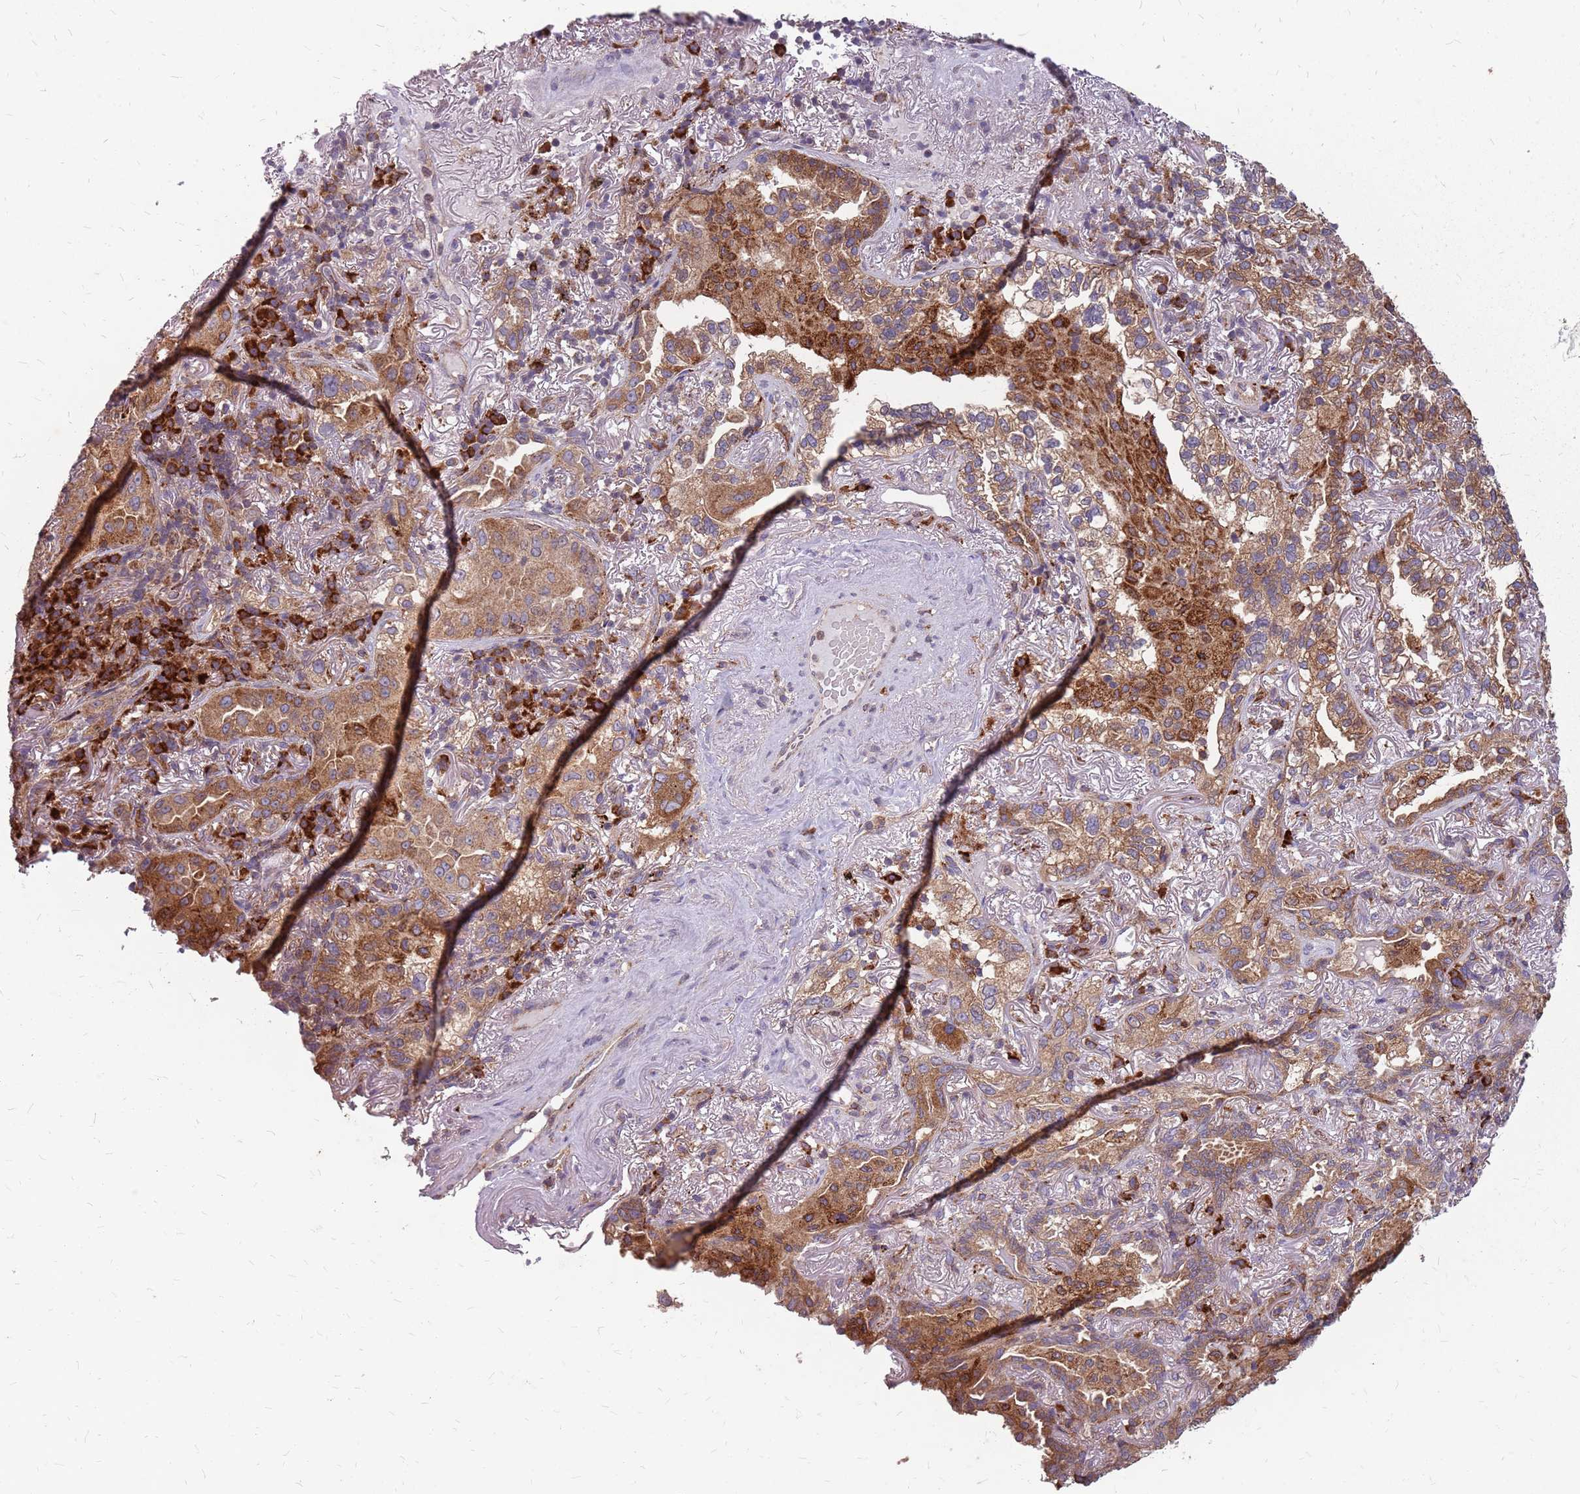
{"staining": {"intensity": "moderate", "quantity": ">75%", "location": "cytoplasmic/membranous"}, "tissue": "lung cancer", "cell_type": "Tumor cells", "image_type": "cancer", "snomed": [{"axis": "morphology", "description": "Adenocarcinoma, NOS"}, {"axis": "topography", "description": "Lung"}], "caption": "Adenocarcinoma (lung) stained with a protein marker displays moderate staining in tumor cells.", "gene": "NME4", "patient": {"sex": "female", "age": 69}}